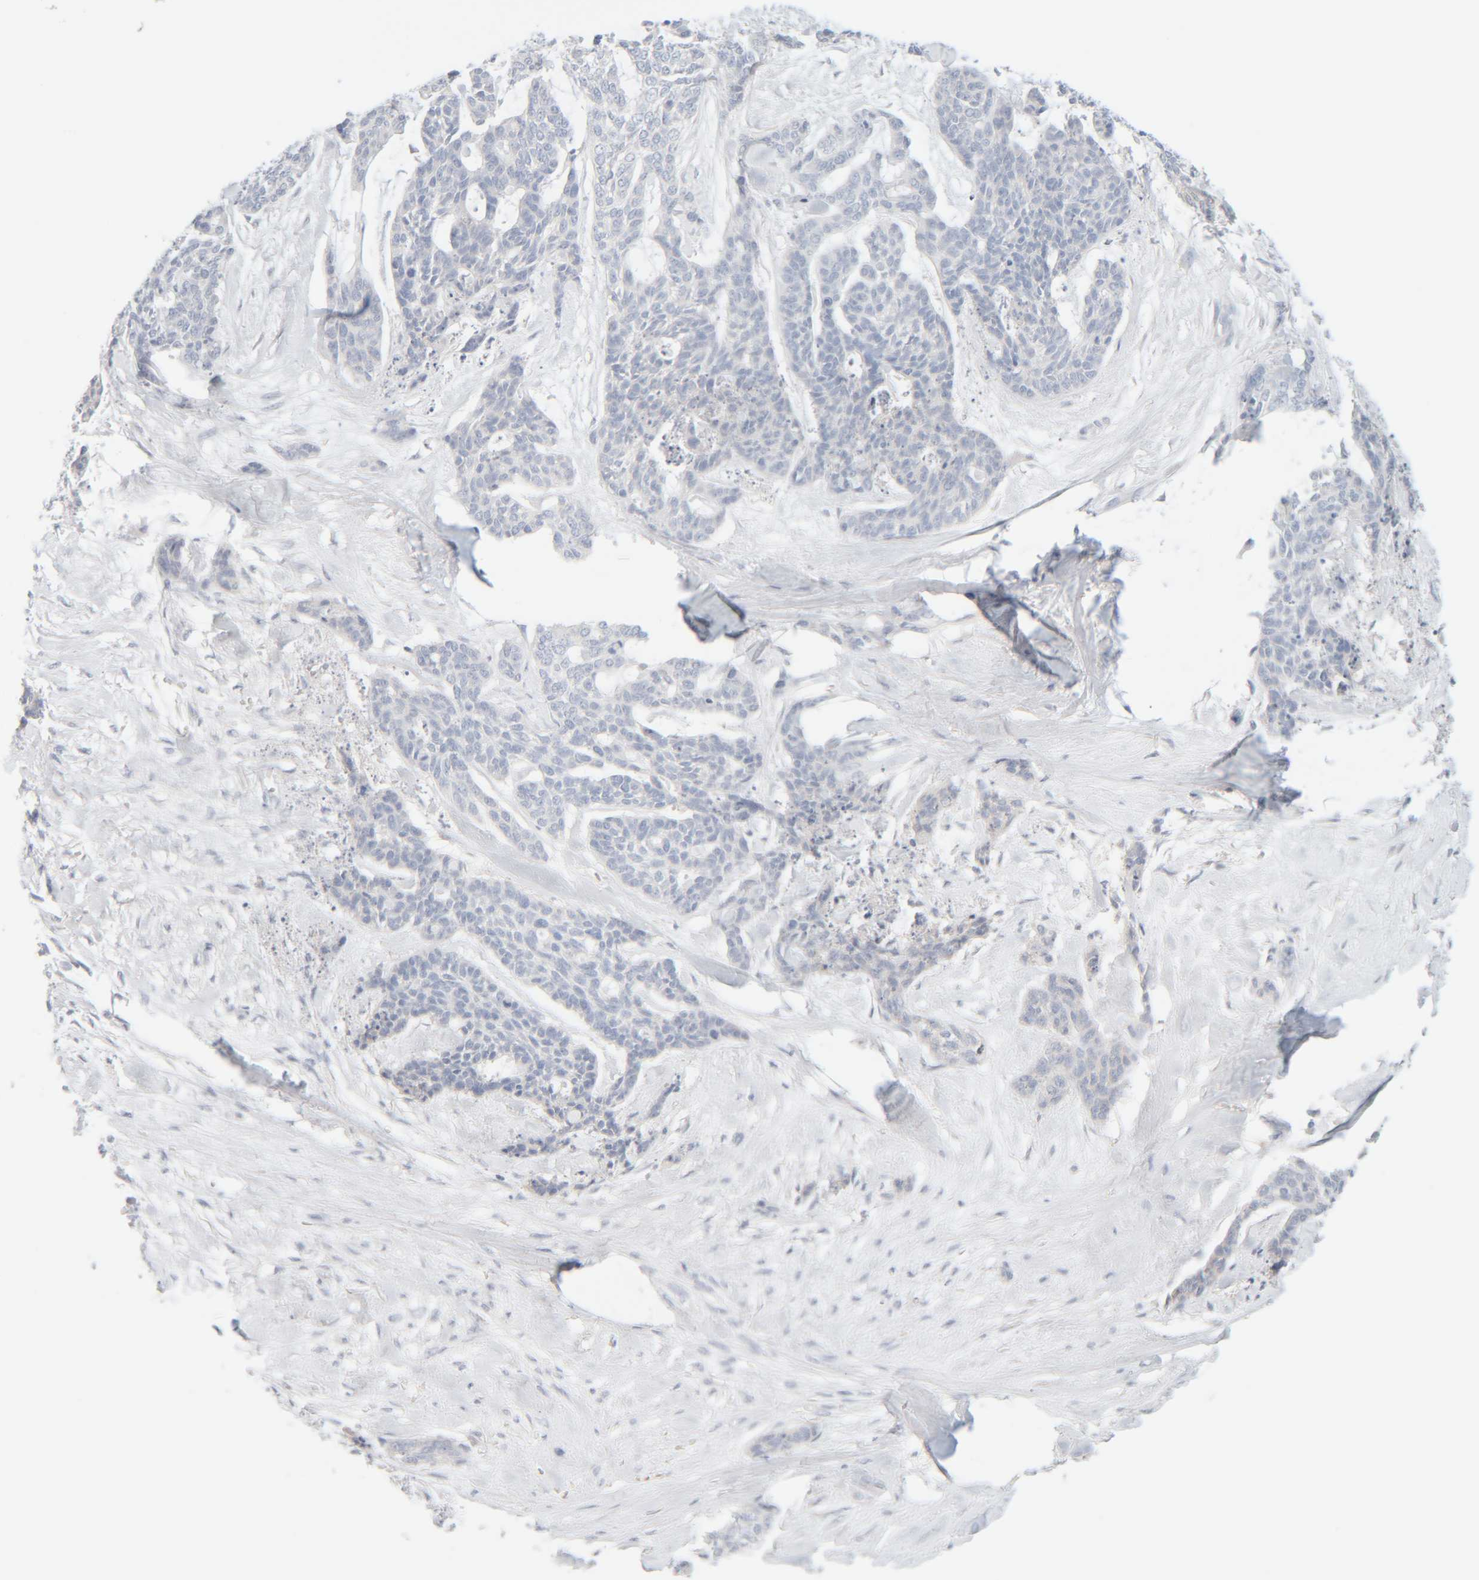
{"staining": {"intensity": "negative", "quantity": "none", "location": "none"}, "tissue": "skin cancer", "cell_type": "Tumor cells", "image_type": "cancer", "snomed": [{"axis": "morphology", "description": "Basal cell carcinoma"}, {"axis": "topography", "description": "Skin"}], "caption": "Immunohistochemistry (IHC) image of neoplastic tissue: human basal cell carcinoma (skin) stained with DAB (3,3'-diaminobenzidine) demonstrates no significant protein staining in tumor cells.", "gene": "RIDA", "patient": {"sex": "female", "age": 64}}